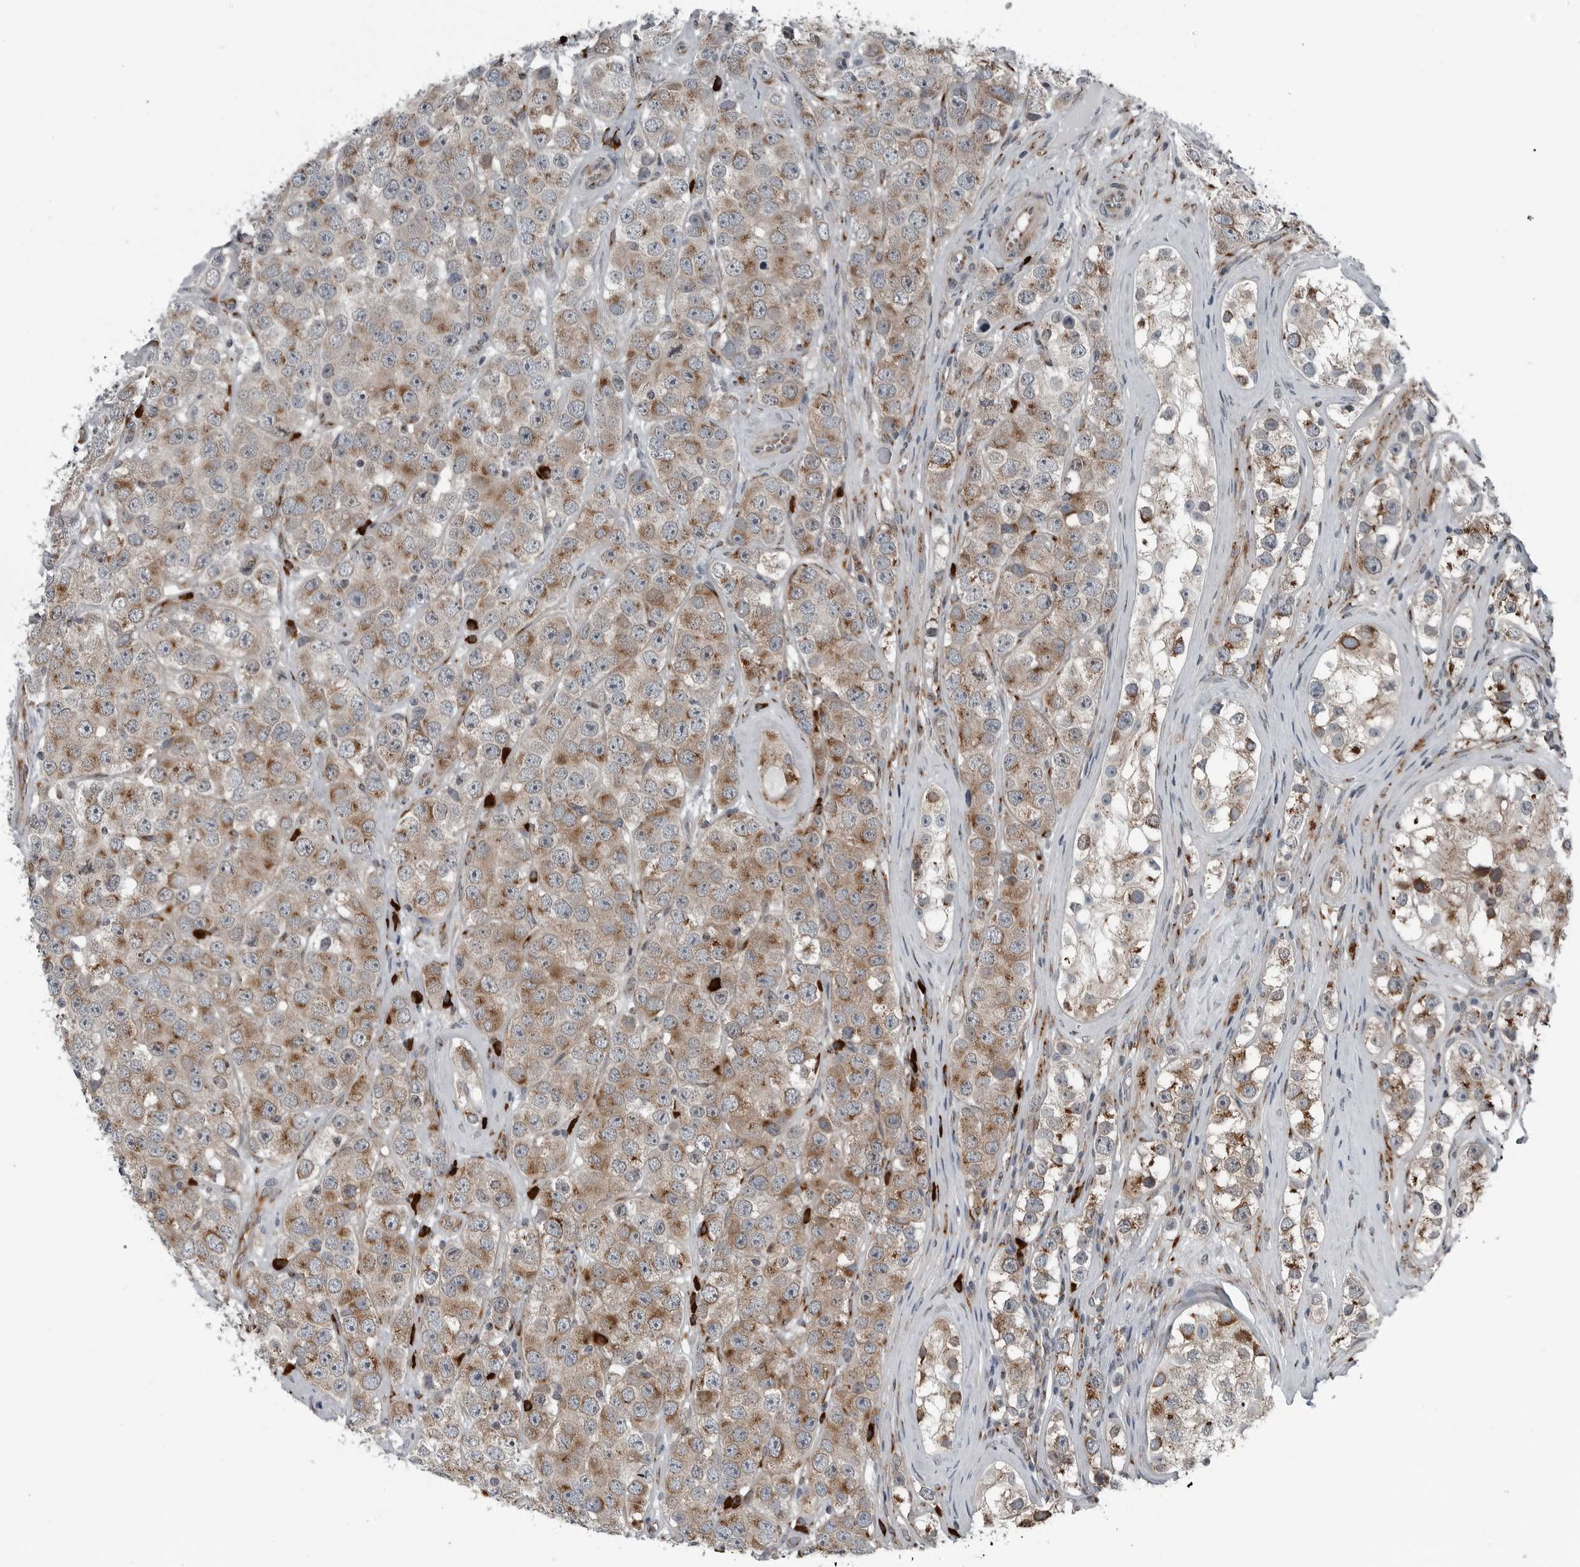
{"staining": {"intensity": "moderate", "quantity": ">75%", "location": "cytoplasmic/membranous"}, "tissue": "testis cancer", "cell_type": "Tumor cells", "image_type": "cancer", "snomed": [{"axis": "morphology", "description": "Seminoma, NOS"}, {"axis": "topography", "description": "Testis"}], "caption": "There is medium levels of moderate cytoplasmic/membranous positivity in tumor cells of testis cancer, as demonstrated by immunohistochemical staining (brown color).", "gene": "CEP85", "patient": {"sex": "male", "age": 28}}